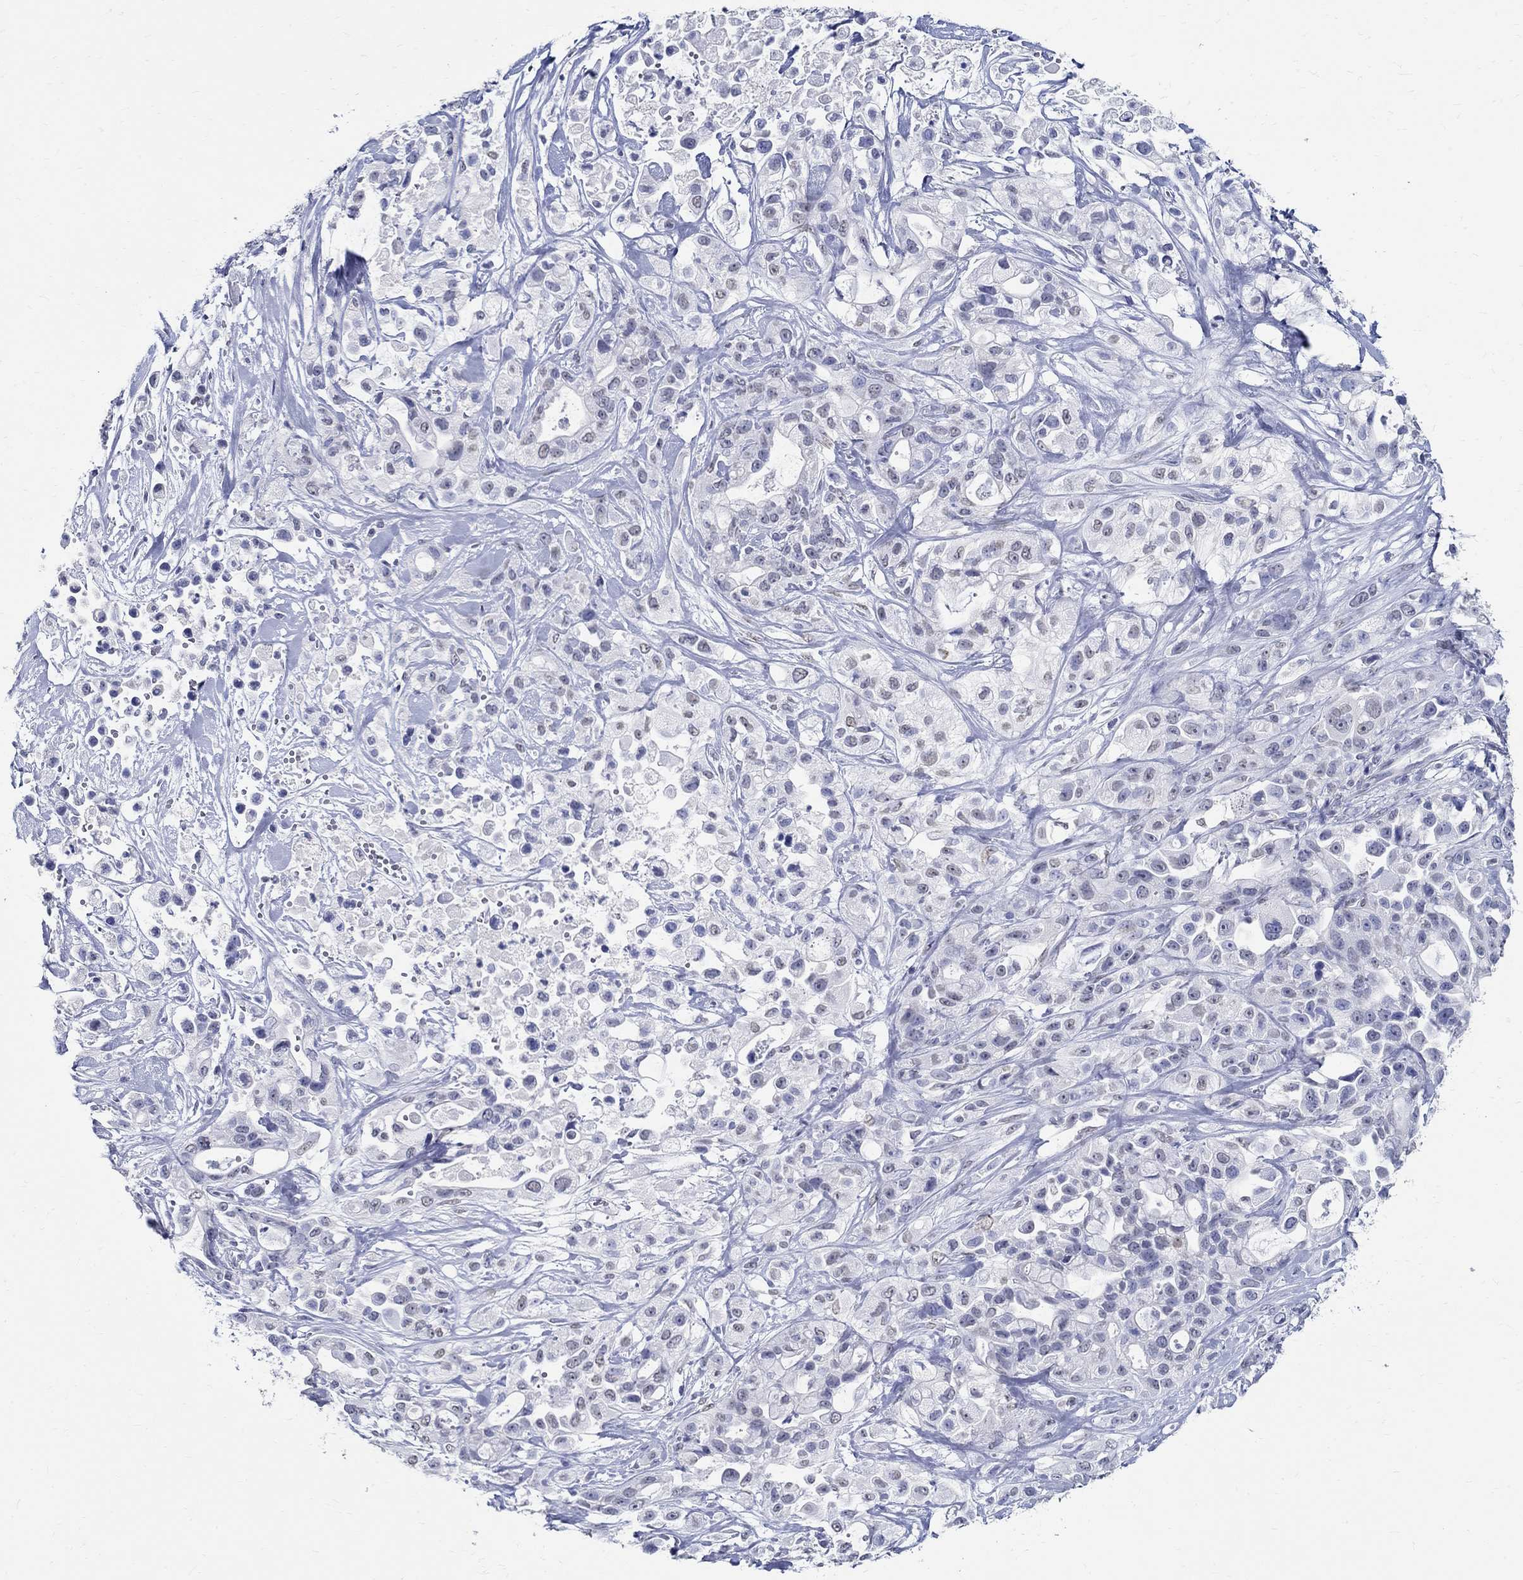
{"staining": {"intensity": "negative", "quantity": "none", "location": "none"}, "tissue": "pancreatic cancer", "cell_type": "Tumor cells", "image_type": "cancer", "snomed": [{"axis": "morphology", "description": "Adenocarcinoma, NOS"}, {"axis": "topography", "description": "Pancreas"}], "caption": "DAB (3,3'-diaminobenzidine) immunohistochemical staining of pancreatic cancer reveals no significant expression in tumor cells.", "gene": "TSPAN16", "patient": {"sex": "male", "age": 44}}